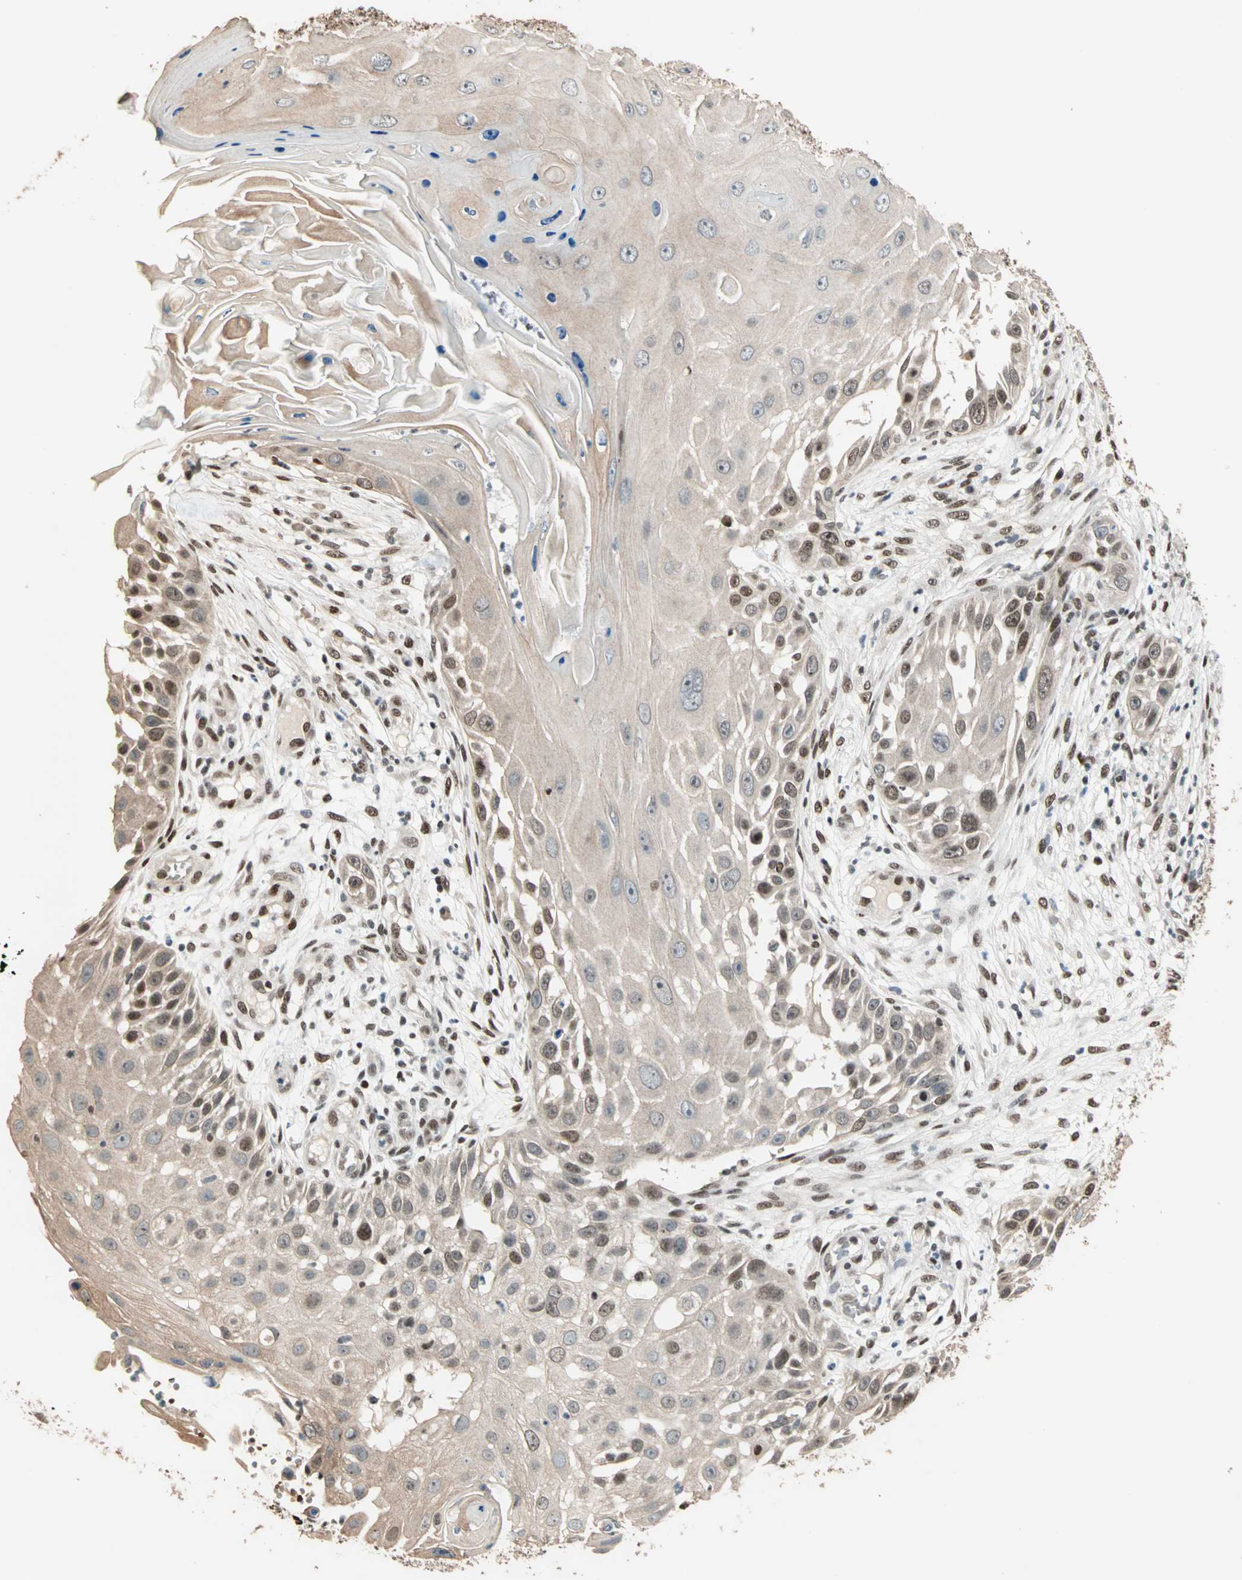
{"staining": {"intensity": "moderate", "quantity": ">75%", "location": "nuclear"}, "tissue": "skin cancer", "cell_type": "Tumor cells", "image_type": "cancer", "snomed": [{"axis": "morphology", "description": "Squamous cell carcinoma, NOS"}, {"axis": "topography", "description": "Skin"}], "caption": "Moderate nuclear positivity is present in approximately >75% of tumor cells in squamous cell carcinoma (skin).", "gene": "MDC1", "patient": {"sex": "female", "age": 44}}